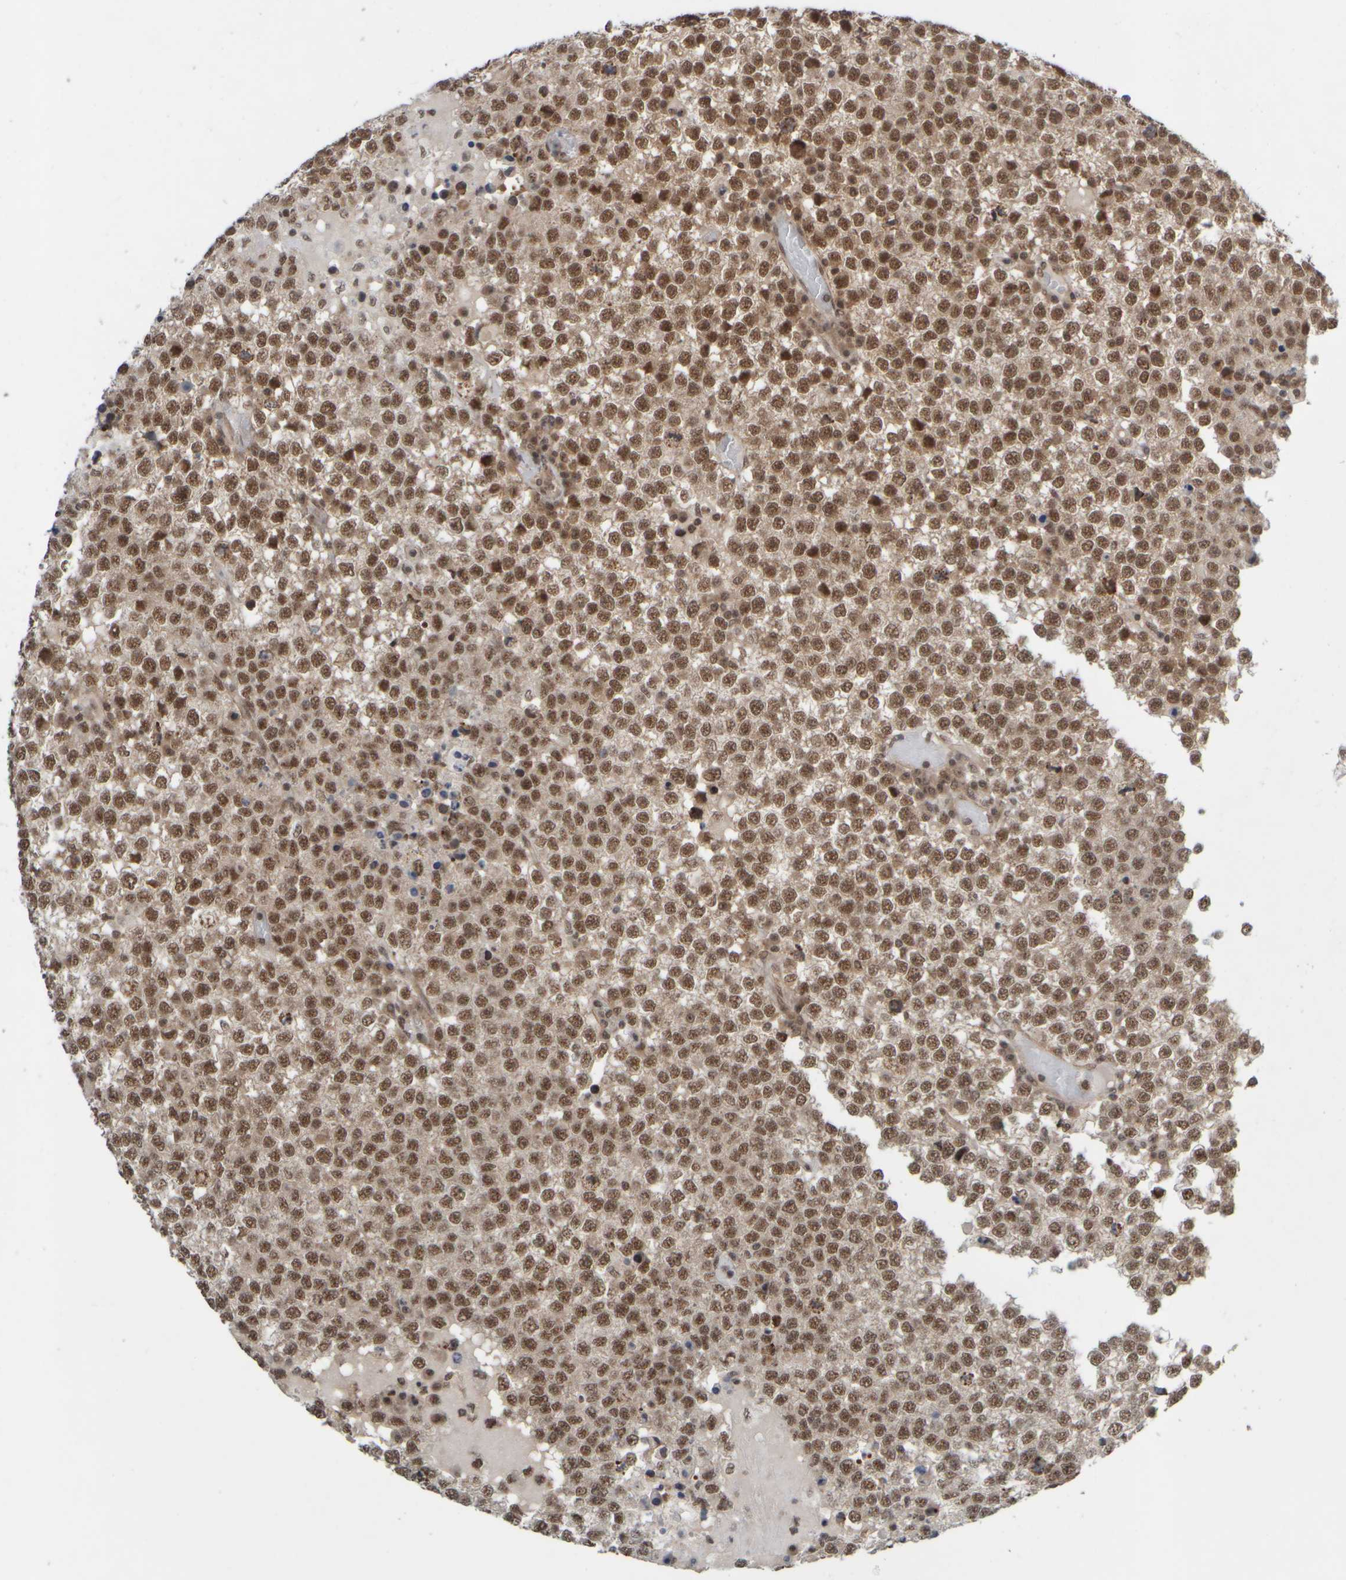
{"staining": {"intensity": "moderate", "quantity": ">75%", "location": "nuclear"}, "tissue": "testis cancer", "cell_type": "Tumor cells", "image_type": "cancer", "snomed": [{"axis": "morphology", "description": "Seminoma, NOS"}, {"axis": "topography", "description": "Testis"}], "caption": "A micrograph of human seminoma (testis) stained for a protein exhibits moderate nuclear brown staining in tumor cells.", "gene": "SYNRG", "patient": {"sex": "male", "age": 65}}